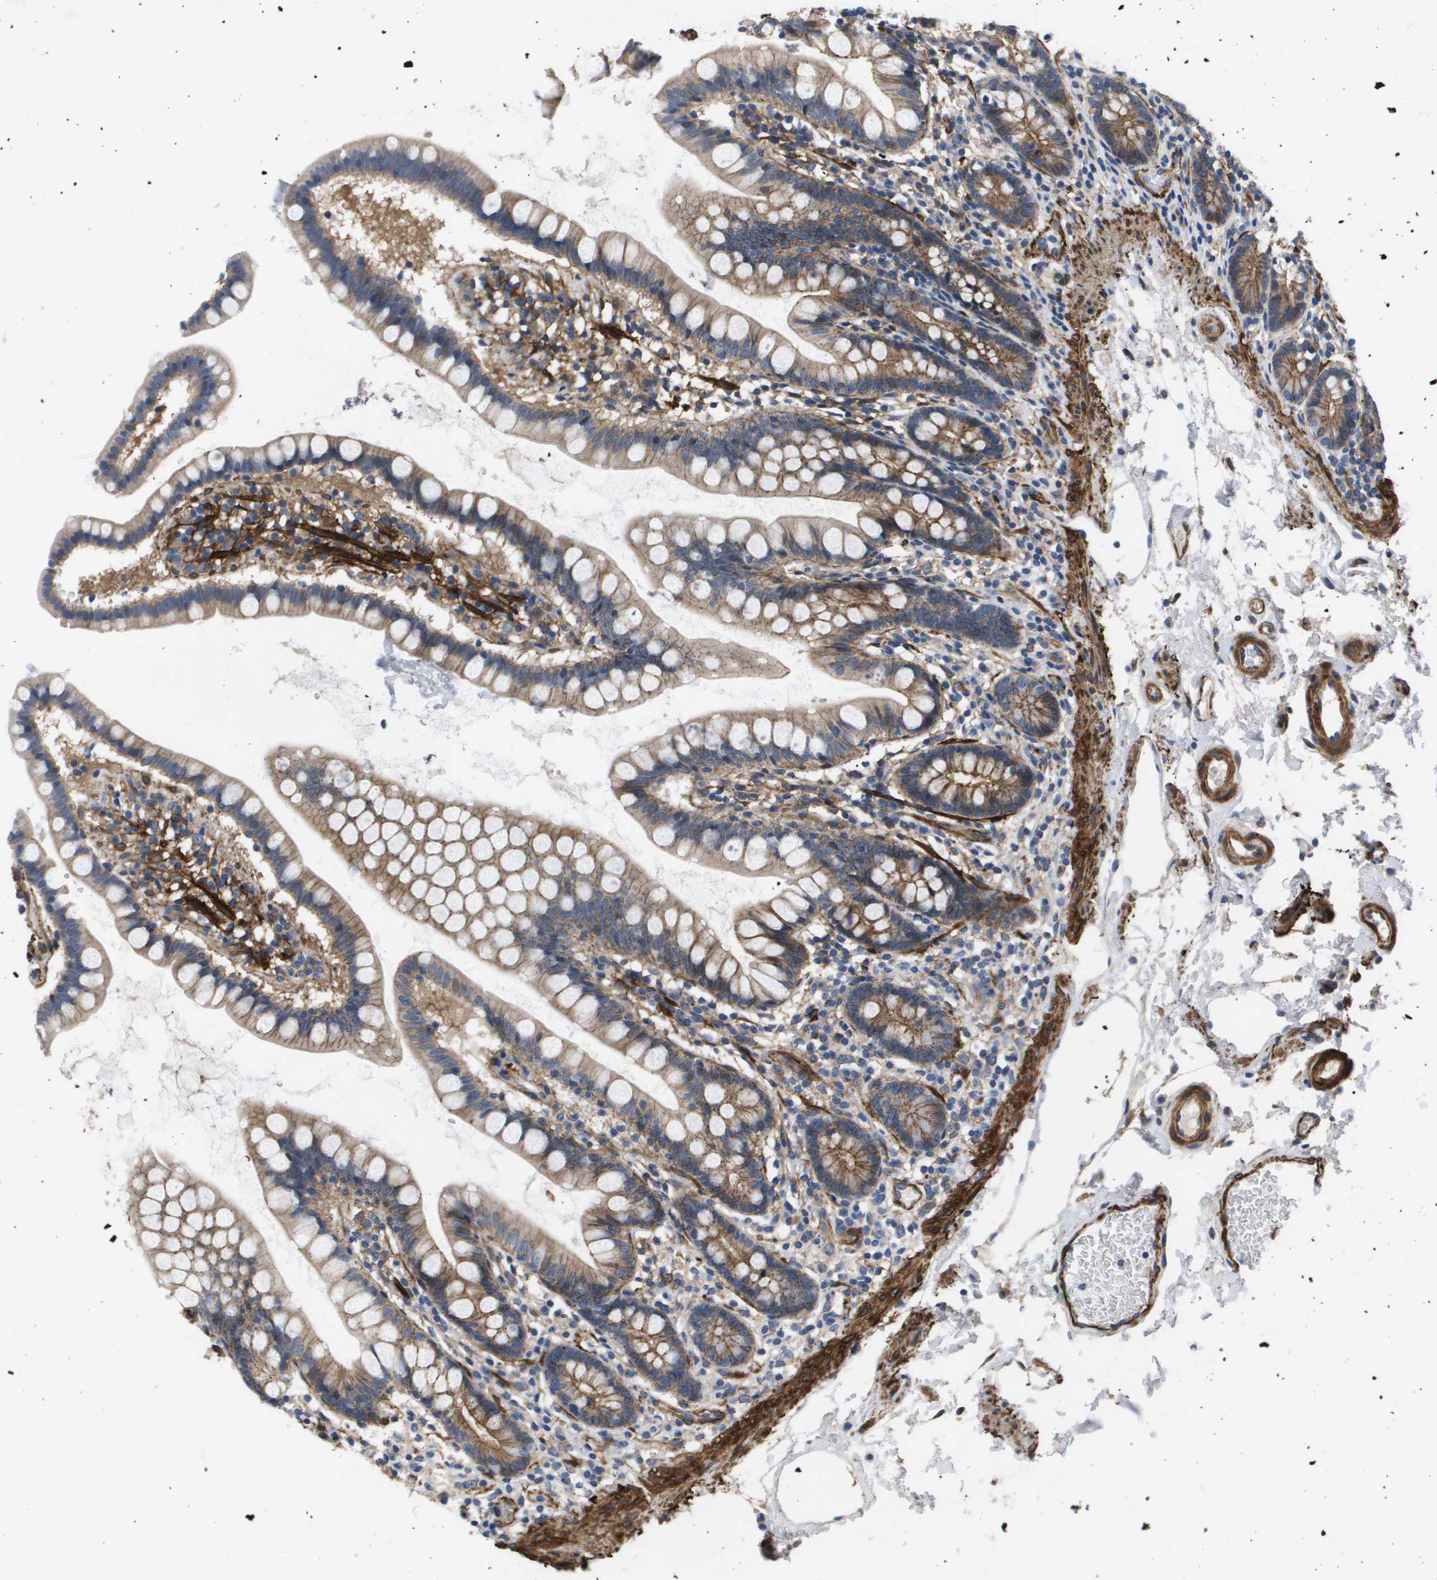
{"staining": {"intensity": "moderate", "quantity": "25%-75%", "location": "cytoplasmic/membranous"}, "tissue": "small intestine", "cell_type": "Glandular cells", "image_type": "normal", "snomed": [{"axis": "morphology", "description": "Normal tissue, NOS"}, {"axis": "topography", "description": "Small intestine"}], "caption": "An IHC histopathology image of unremarkable tissue is shown. Protein staining in brown labels moderate cytoplasmic/membranous positivity in small intestine within glandular cells.", "gene": "LPP", "patient": {"sex": "female", "age": 84}}